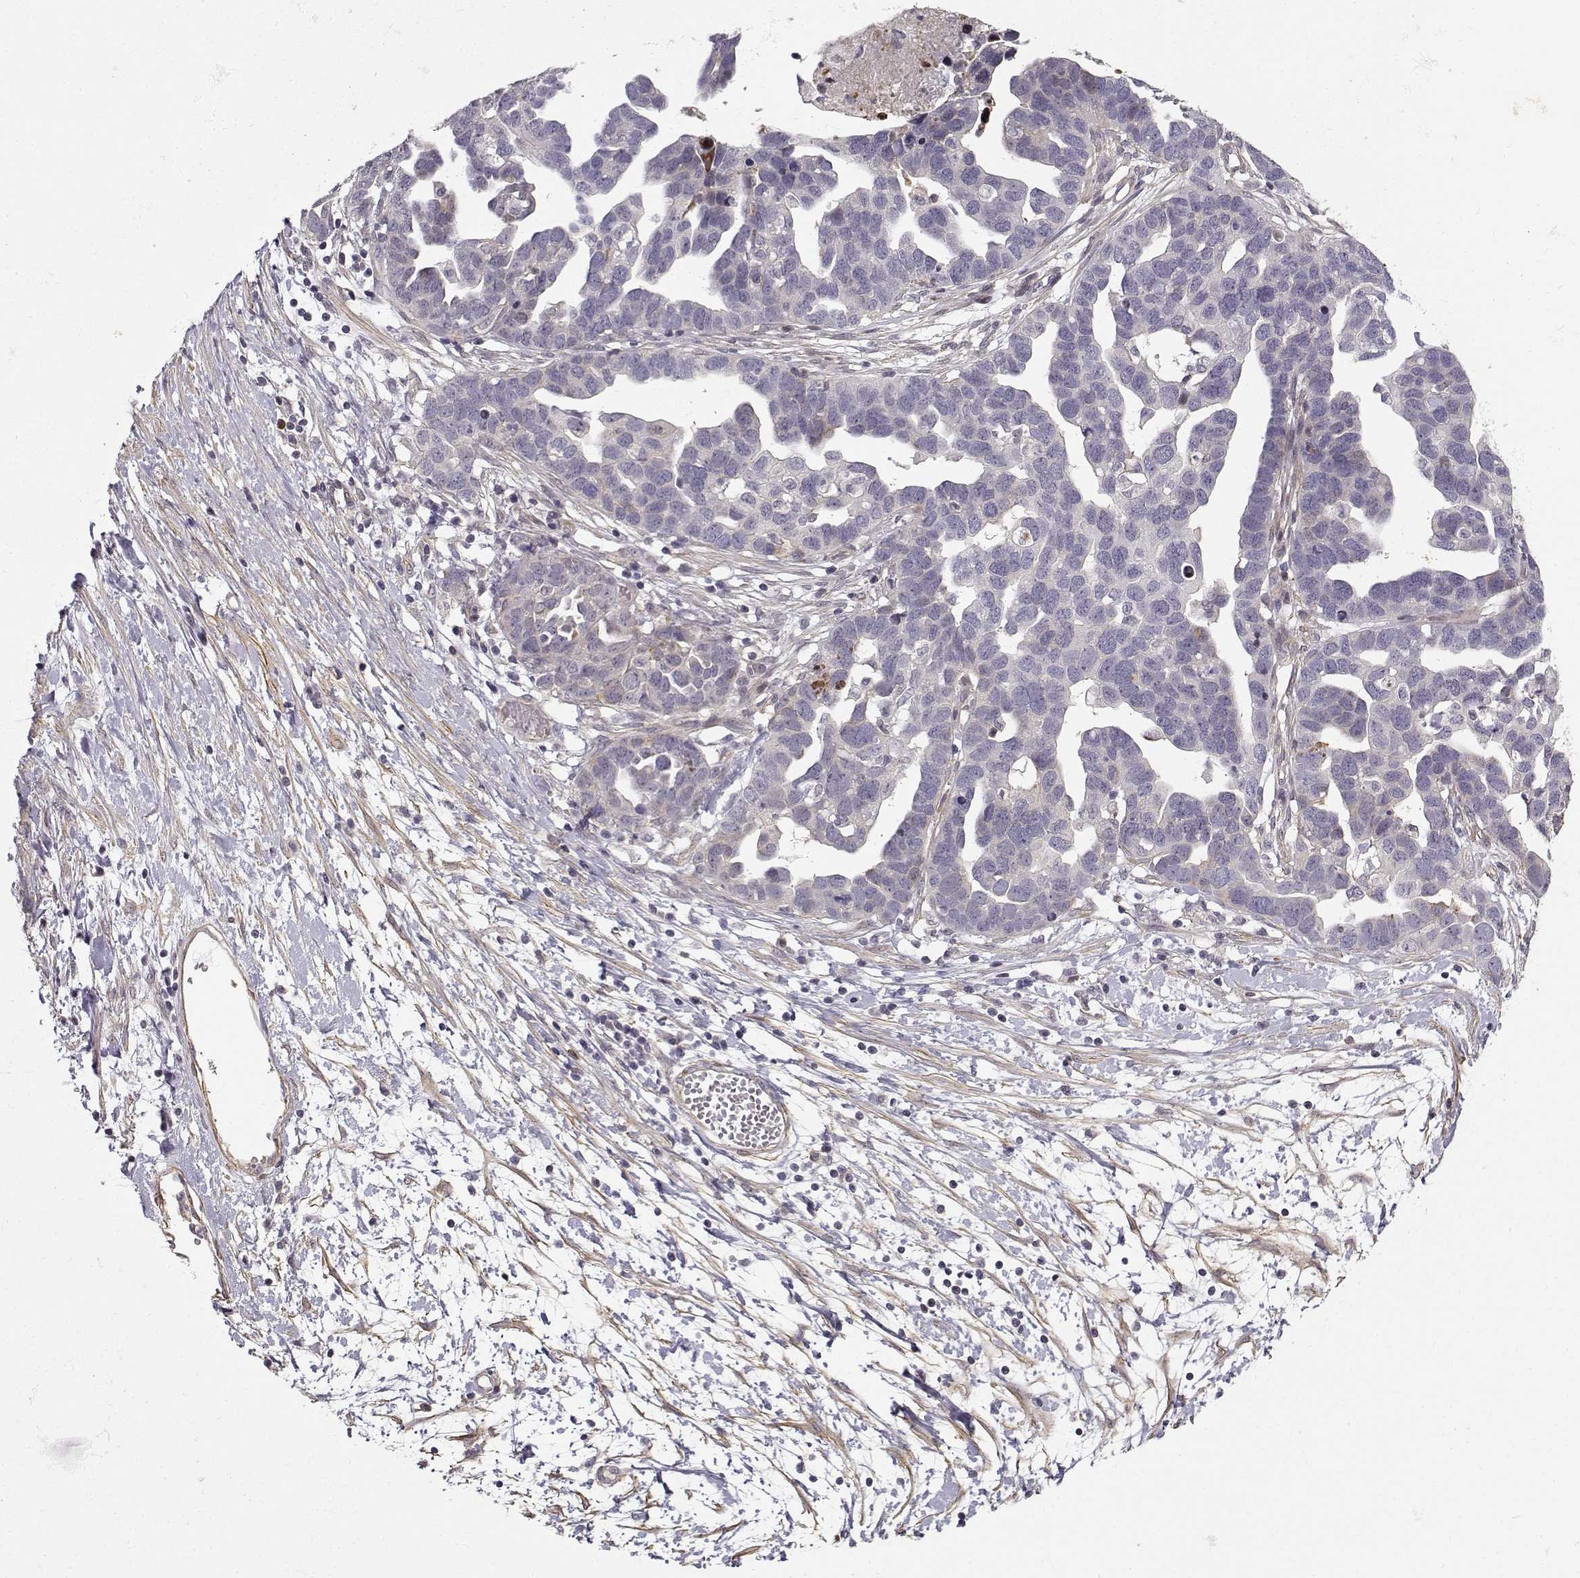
{"staining": {"intensity": "negative", "quantity": "none", "location": "none"}, "tissue": "ovarian cancer", "cell_type": "Tumor cells", "image_type": "cancer", "snomed": [{"axis": "morphology", "description": "Cystadenocarcinoma, serous, NOS"}, {"axis": "topography", "description": "Ovary"}], "caption": "There is no significant expression in tumor cells of ovarian serous cystadenocarcinoma.", "gene": "RGS9BP", "patient": {"sex": "female", "age": 54}}